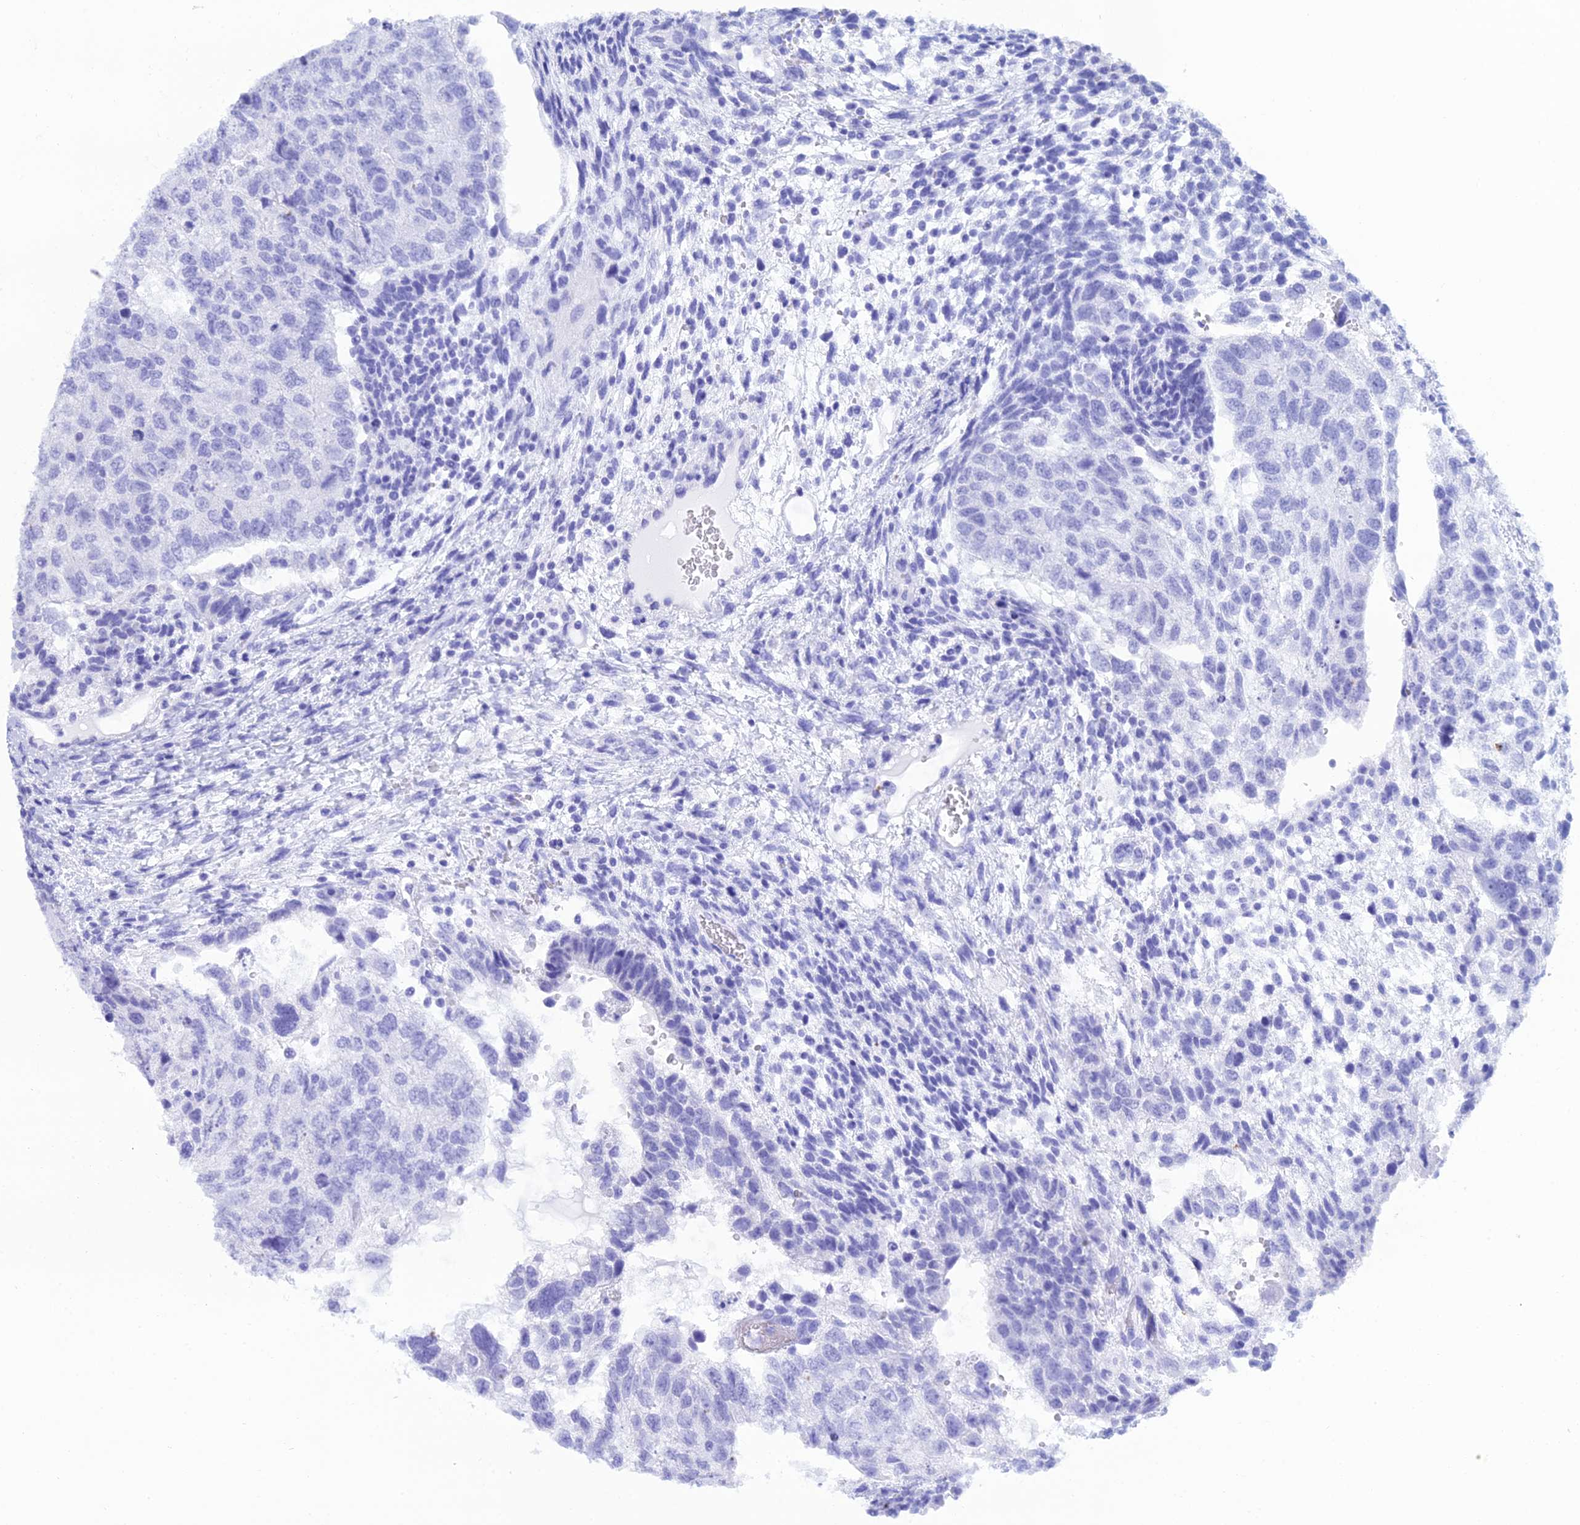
{"staining": {"intensity": "negative", "quantity": "none", "location": "none"}, "tissue": "testis cancer", "cell_type": "Tumor cells", "image_type": "cancer", "snomed": [{"axis": "morphology", "description": "Normal tissue, NOS"}, {"axis": "morphology", "description": "Carcinoma, Embryonal, NOS"}, {"axis": "topography", "description": "Testis"}], "caption": "Immunohistochemistry (IHC) micrograph of testis embryonal carcinoma stained for a protein (brown), which reveals no positivity in tumor cells.", "gene": "CLCN7", "patient": {"sex": "male", "age": 36}}